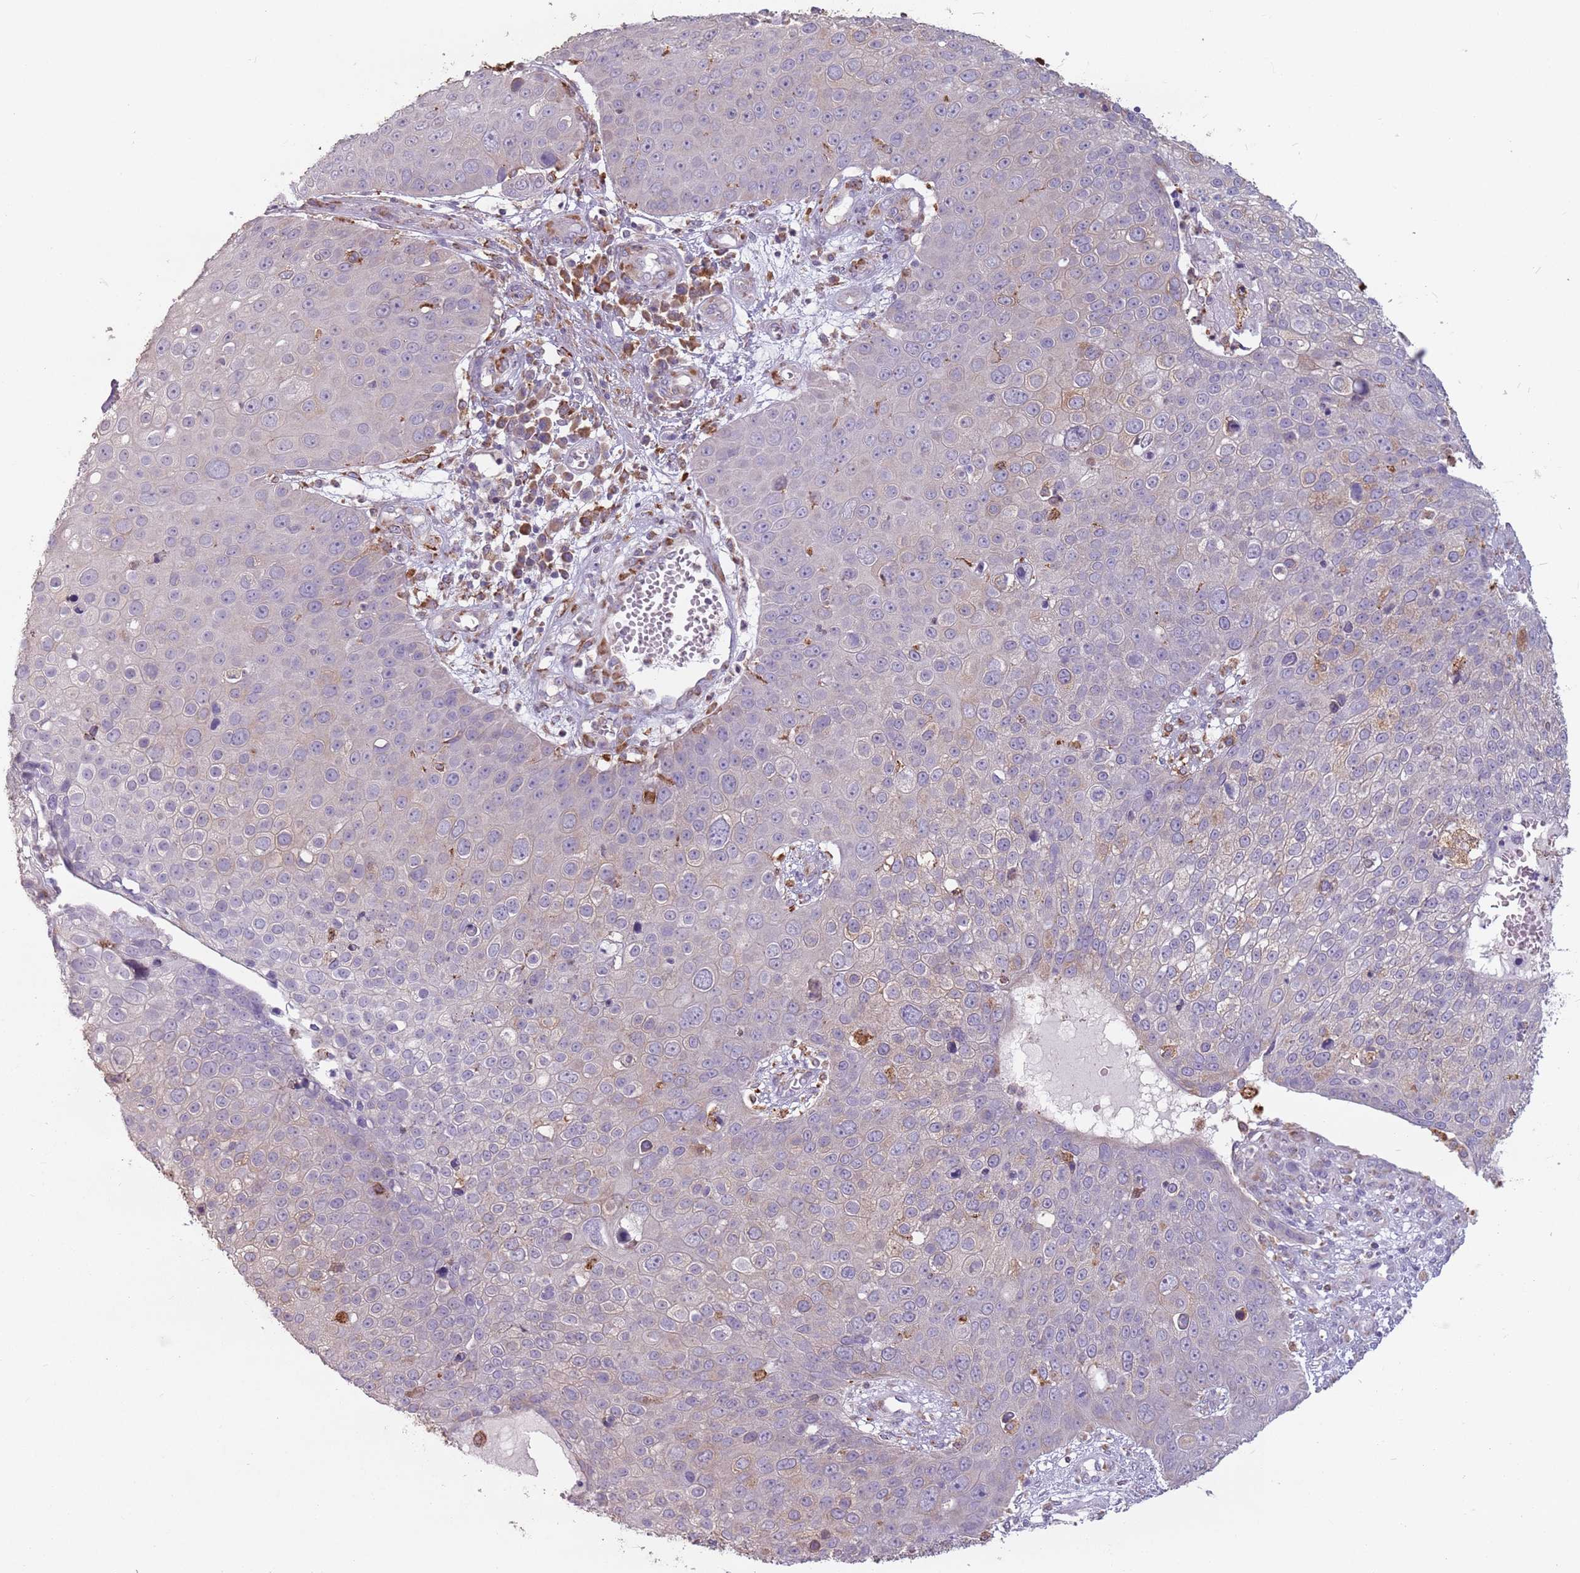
{"staining": {"intensity": "negative", "quantity": "none", "location": "none"}, "tissue": "skin cancer", "cell_type": "Tumor cells", "image_type": "cancer", "snomed": [{"axis": "morphology", "description": "Squamous cell carcinoma, NOS"}, {"axis": "topography", "description": "Skin"}], "caption": "A high-resolution image shows IHC staining of squamous cell carcinoma (skin), which demonstrates no significant staining in tumor cells. The staining is performed using DAB (3,3'-diaminobenzidine) brown chromogen with nuclei counter-stained in using hematoxylin.", "gene": "RPS9", "patient": {"sex": "male", "age": 71}}